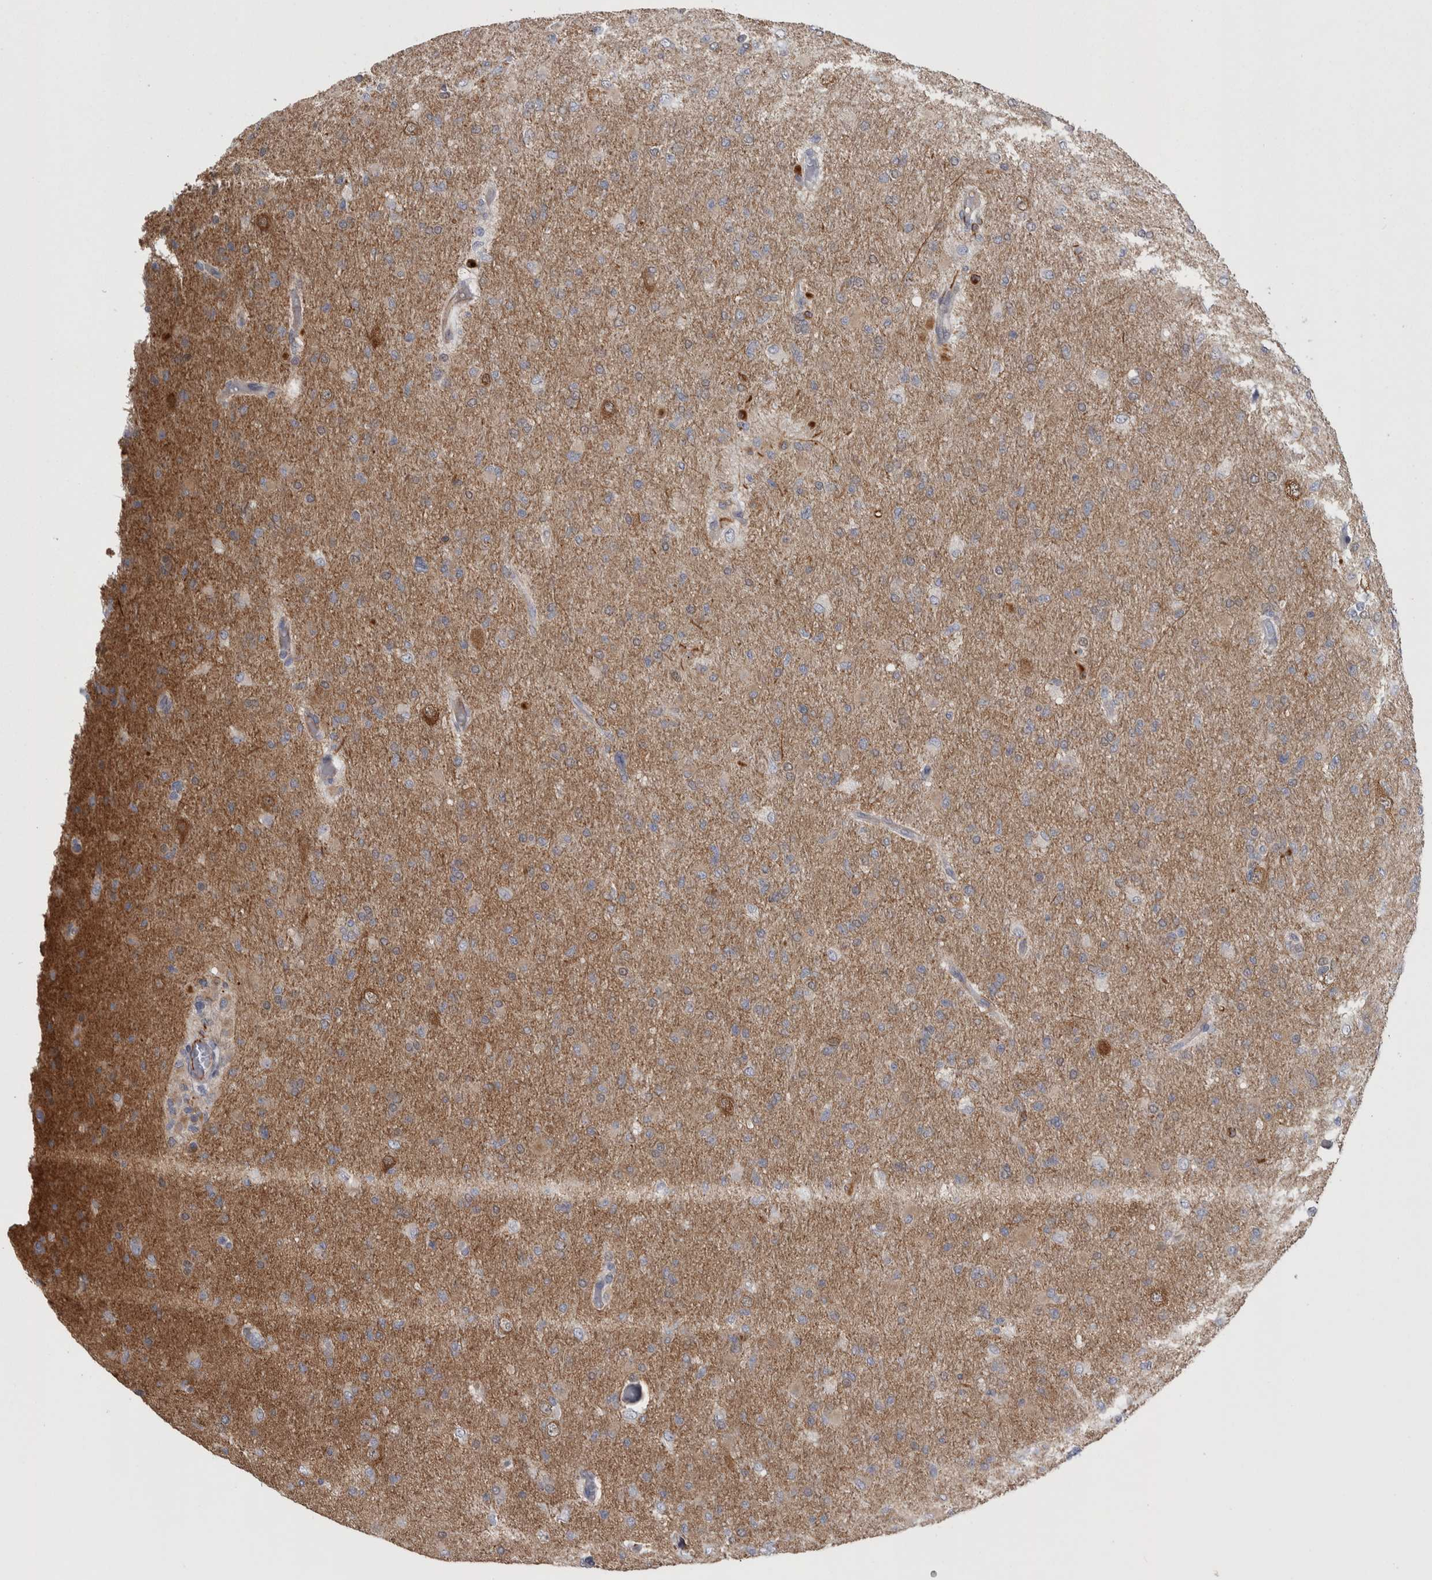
{"staining": {"intensity": "weak", "quantity": "<25%", "location": "cytoplasmic/membranous"}, "tissue": "glioma", "cell_type": "Tumor cells", "image_type": "cancer", "snomed": [{"axis": "morphology", "description": "Glioma, malignant, High grade"}, {"axis": "topography", "description": "Cerebral cortex"}], "caption": "Tumor cells show no significant expression in glioma.", "gene": "ACOT7", "patient": {"sex": "female", "age": 36}}